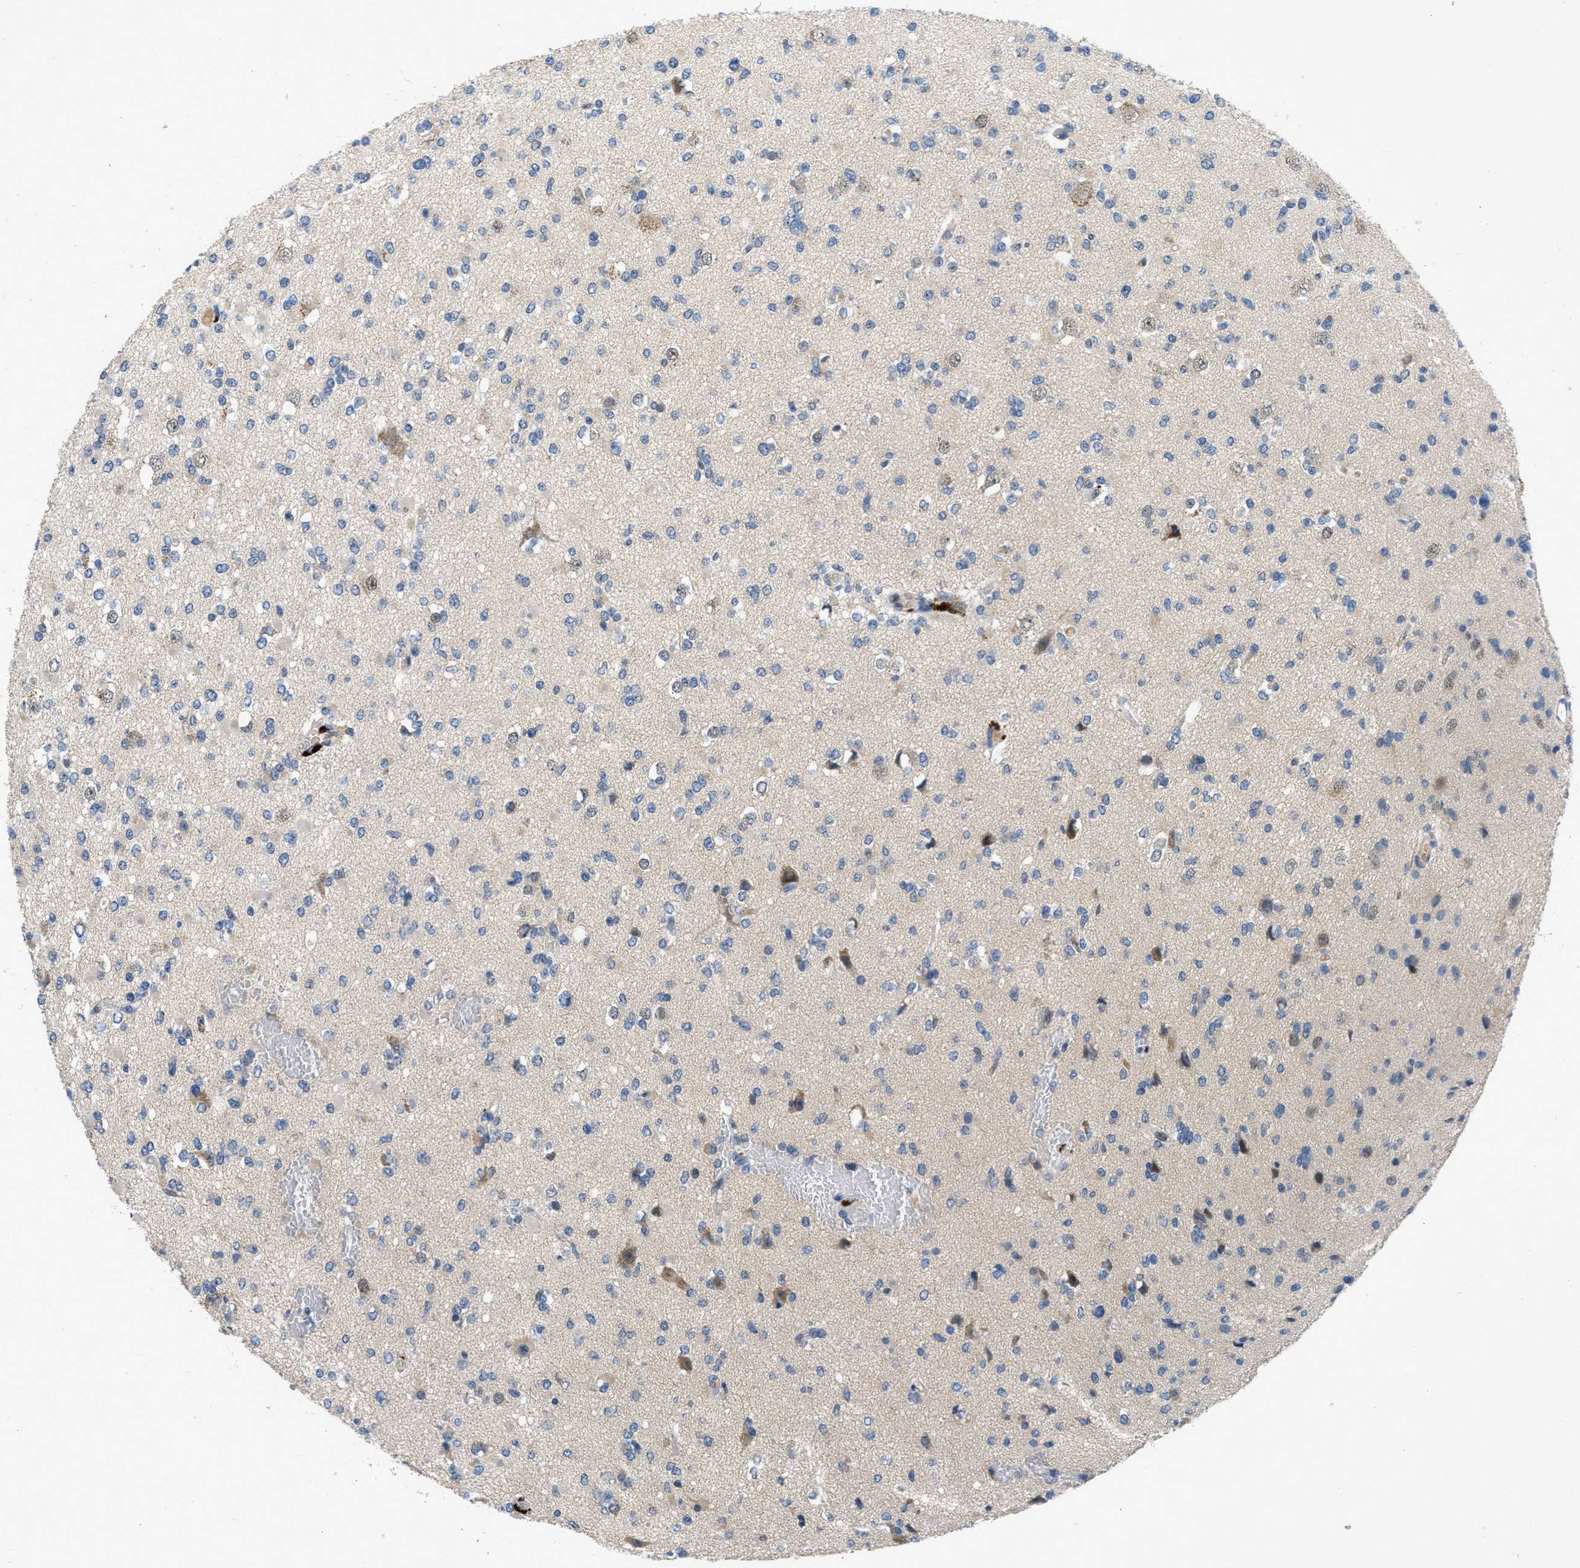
{"staining": {"intensity": "negative", "quantity": "none", "location": "none"}, "tissue": "glioma", "cell_type": "Tumor cells", "image_type": "cancer", "snomed": [{"axis": "morphology", "description": "Glioma, malignant, Low grade"}, {"axis": "topography", "description": "Brain"}], "caption": "An IHC histopathology image of glioma is shown. There is no staining in tumor cells of glioma.", "gene": "PNKD", "patient": {"sex": "female", "age": 22}}